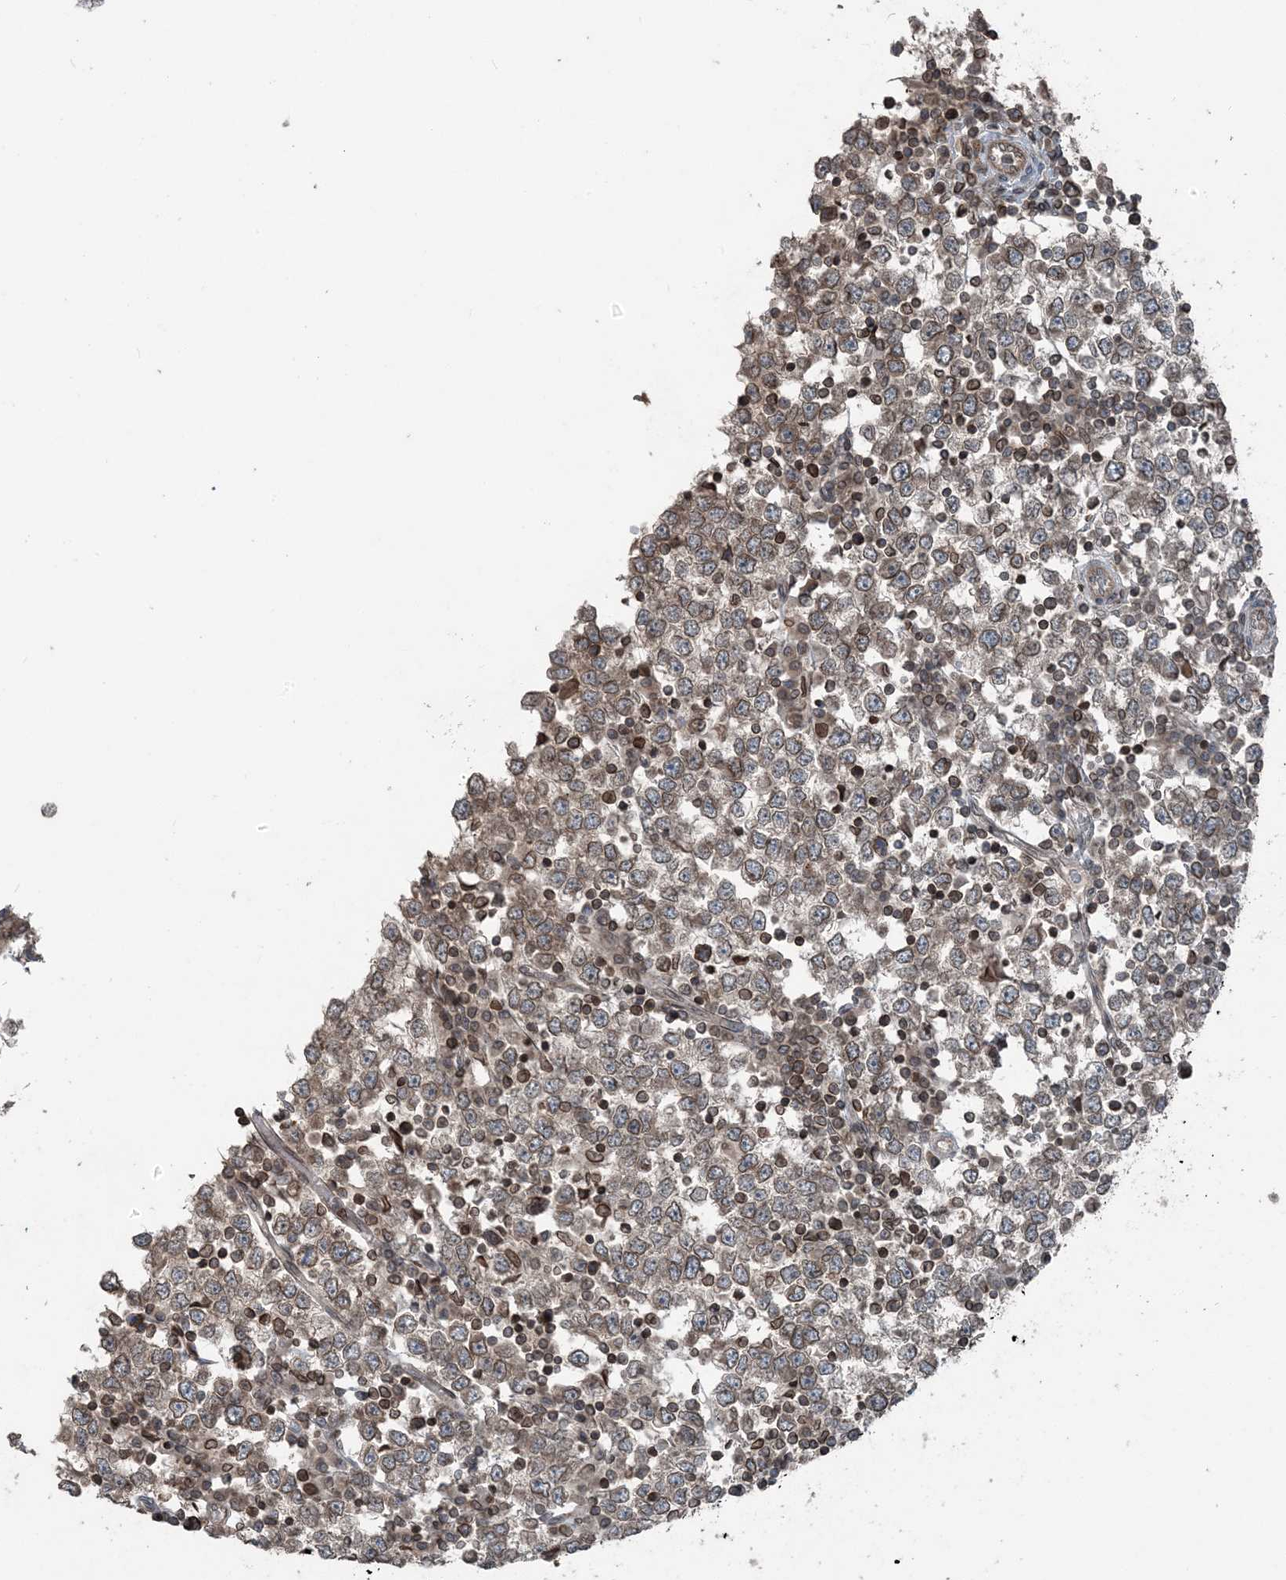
{"staining": {"intensity": "weak", "quantity": ">75%", "location": "cytoplasmic/membranous,nuclear"}, "tissue": "testis cancer", "cell_type": "Tumor cells", "image_type": "cancer", "snomed": [{"axis": "morphology", "description": "Seminoma, NOS"}, {"axis": "topography", "description": "Testis"}], "caption": "Seminoma (testis) tissue exhibits weak cytoplasmic/membranous and nuclear staining in about >75% of tumor cells, visualized by immunohistochemistry.", "gene": "ZFAND2B", "patient": {"sex": "male", "age": 65}}